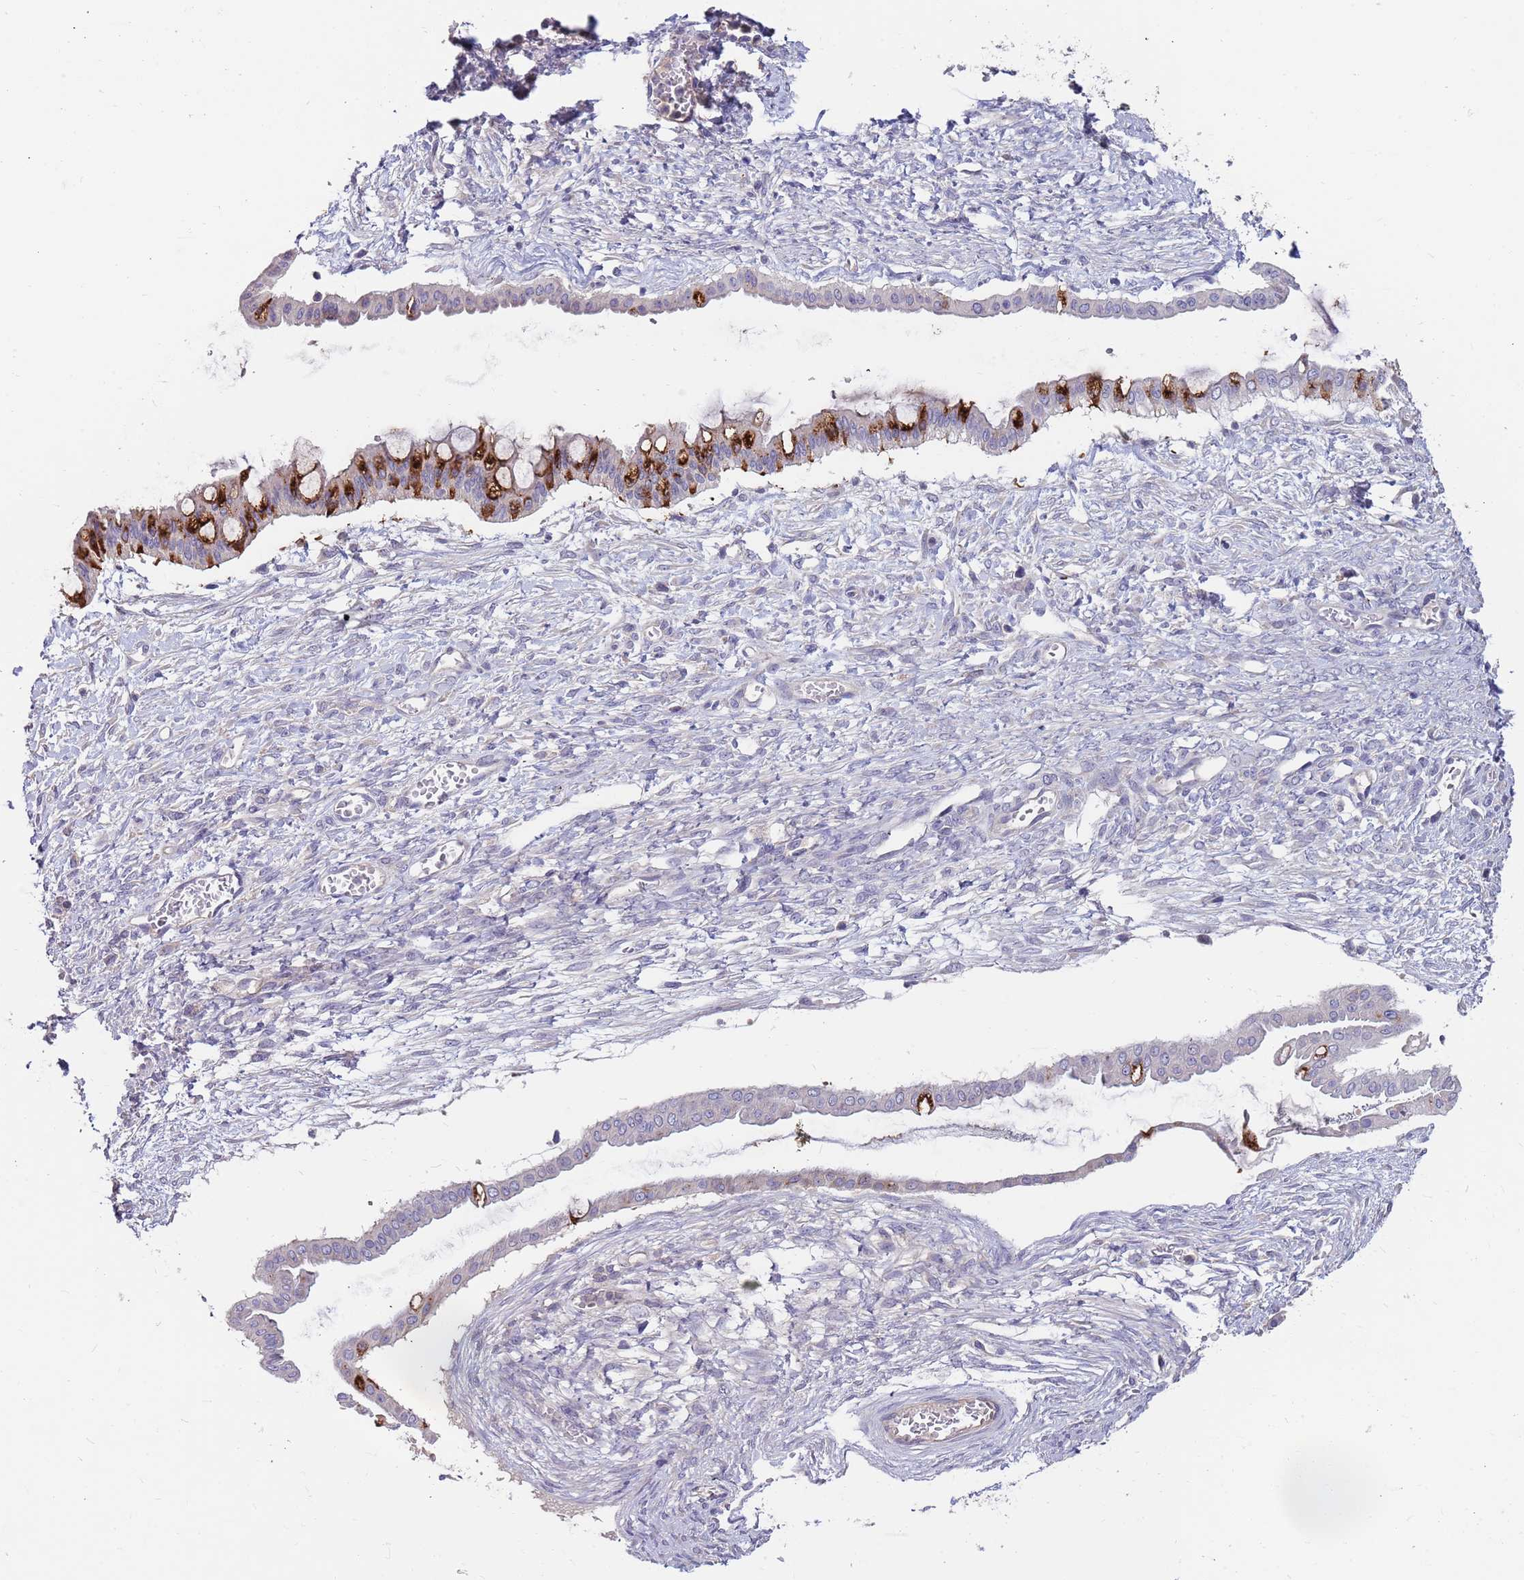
{"staining": {"intensity": "strong", "quantity": "<25%", "location": "cytoplasmic/membranous"}, "tissue": "ovarian cancer", "cell_type": "Tumor cells", "image_type": "cancer", "snomed": [{"axis": "morphology", "description": "Cystadenocarcinoma, mucinous, NOS"}, {"axis": "topography", "description": "Ovary"}], "caption": "Tumor cells exhibit medium levels of strong cytoplasmic/membranous staining in approximately <25% of cells in mucinous cystadenocarcinoma (ovarian). The staining was performed using DAB (3,3'-diaminobenzidine) to visualize the protein expression in brown, while the nuclei were stained in blue with hematoxylin (Magnification: 20x).", "gene": "BORCS5", "patient": {"sex": "female", "age": 73}}